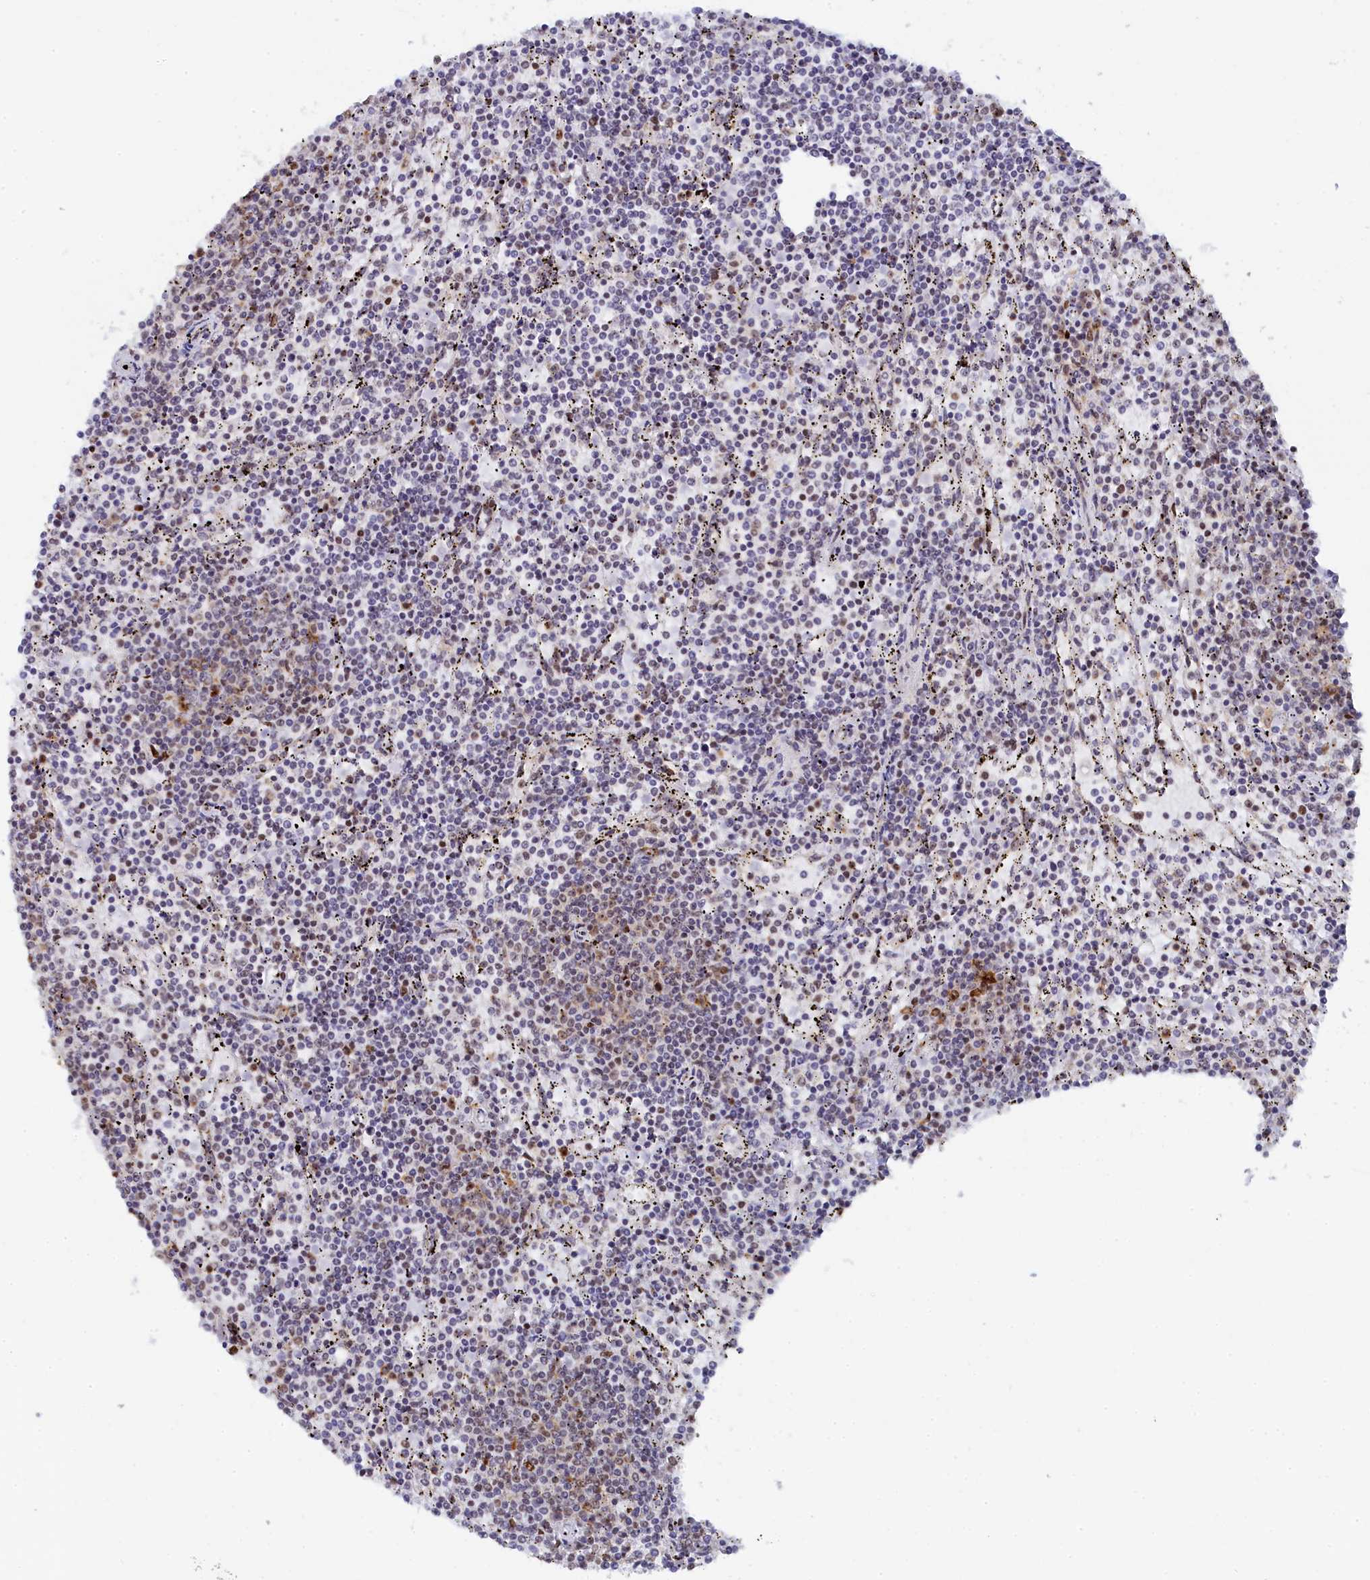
{"staining": {"intensity": "weak", "quantity": "<25%", "location": "nuclear"}, "tissue": "lymphoma", "cell_type": "Tumor cells", "image_type": "cancer", "snomed": [{"axis": "morphology", "description": "Malignant lymphoma, non-Hodgkin's type, Low grade"}, {"axis": "topography", "description": "Spleen"}], "caption": "Immunohistochemistry image of human lymphoma stained for a protein (brown), which demonstrates no staining in tumor cells.", "gene": "RSL1D1", "patient": {"sex": "female", "age": 50}}